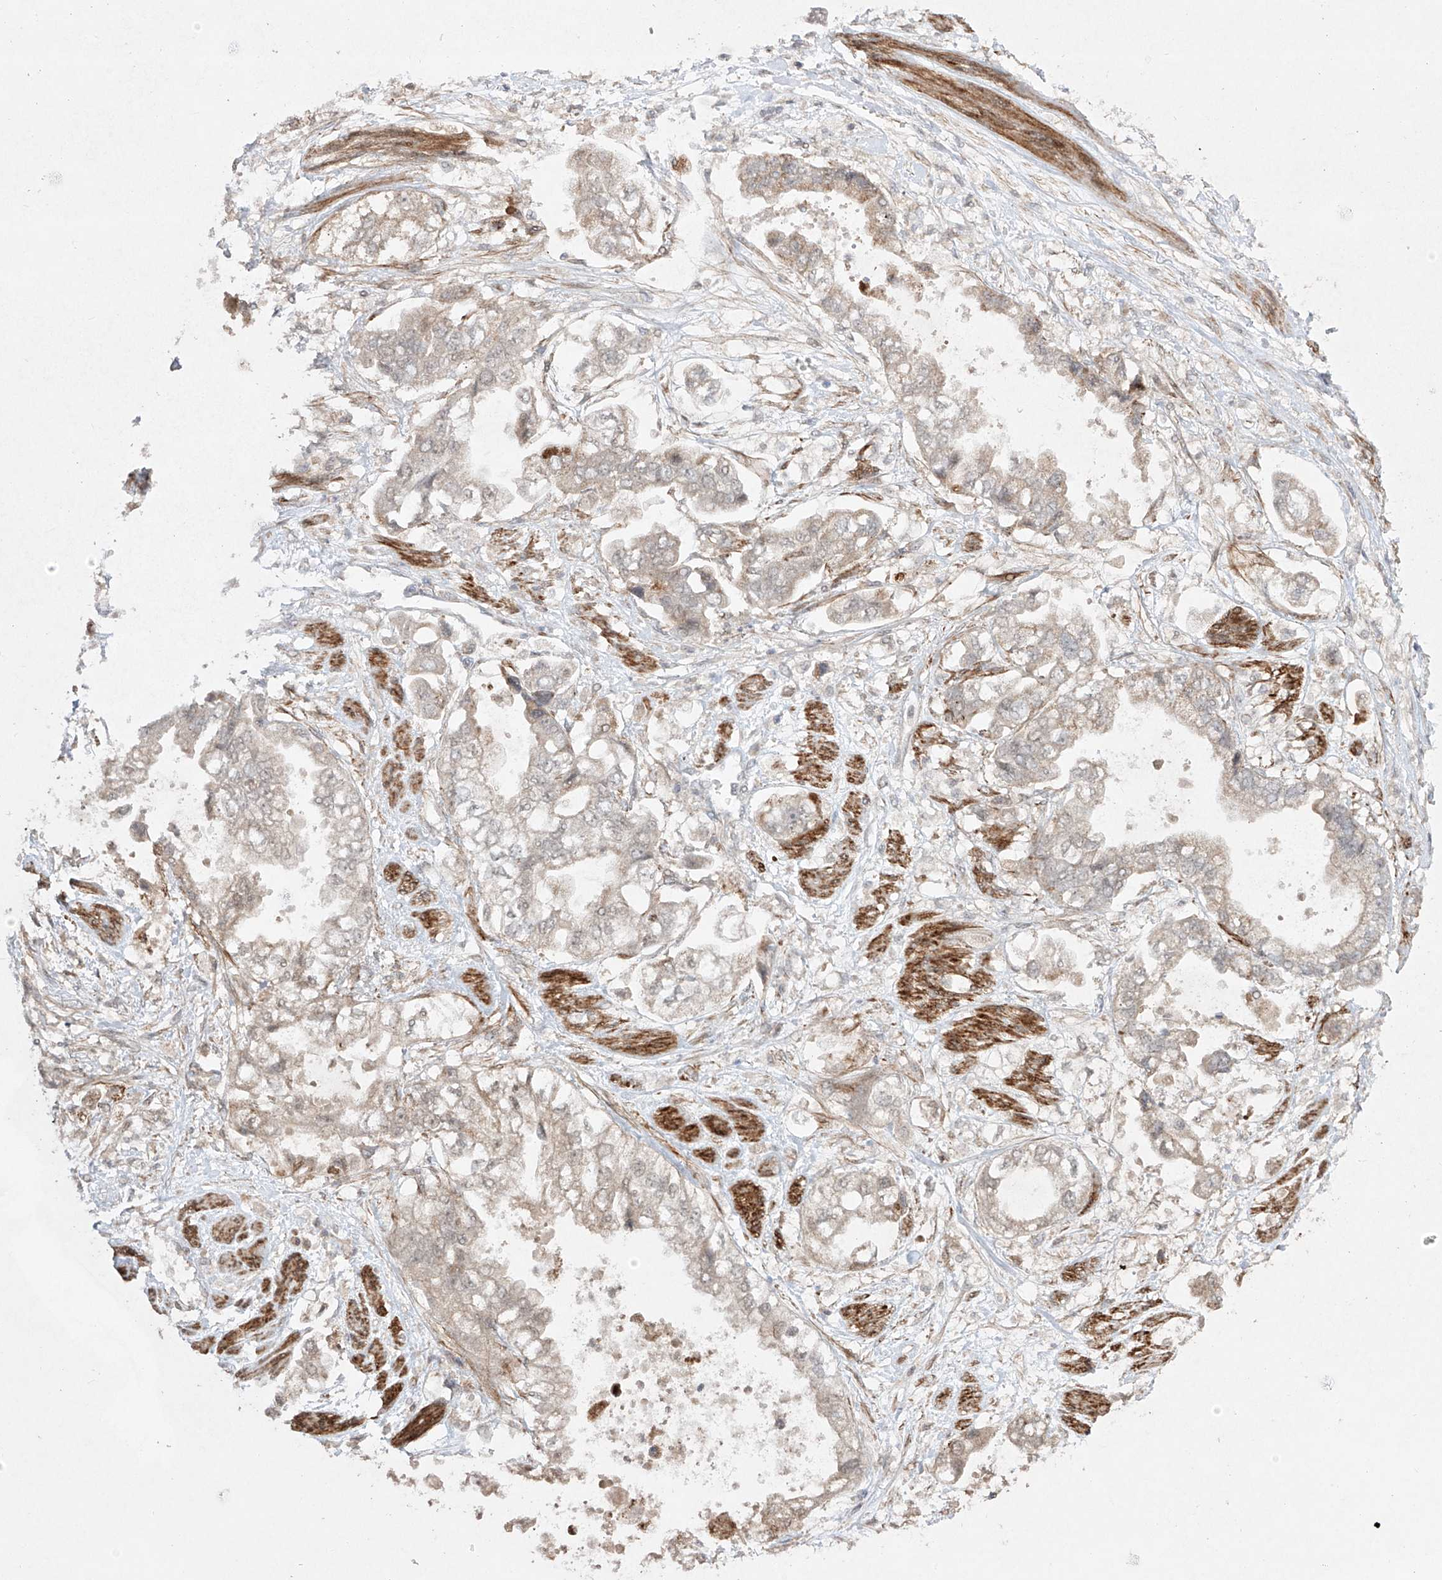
{"staining": {"intensity": "moderate", "quantity": "<25%", "location": "cytoplasmic/membranous"}, "tissue": "stomach cancer", "cell_type": "Tumor cells", "image_type": "cancer", "snomed": [{"axis": "morphology", "description": "Adenocarcinoma, NOS"}, {"axis": "topography", "description": "Stomach"}], "caption": "The histopathology image displays a brown stain indicating the presence of a protein in the cytoplasmic/membranous of tumor cells in stomach adenocarcinoma. The protein of interest is shown in brown color, while the nuclei are stained blue.", "gene": "KDM1B", "patient": {"sex": "male", "age": 62}}